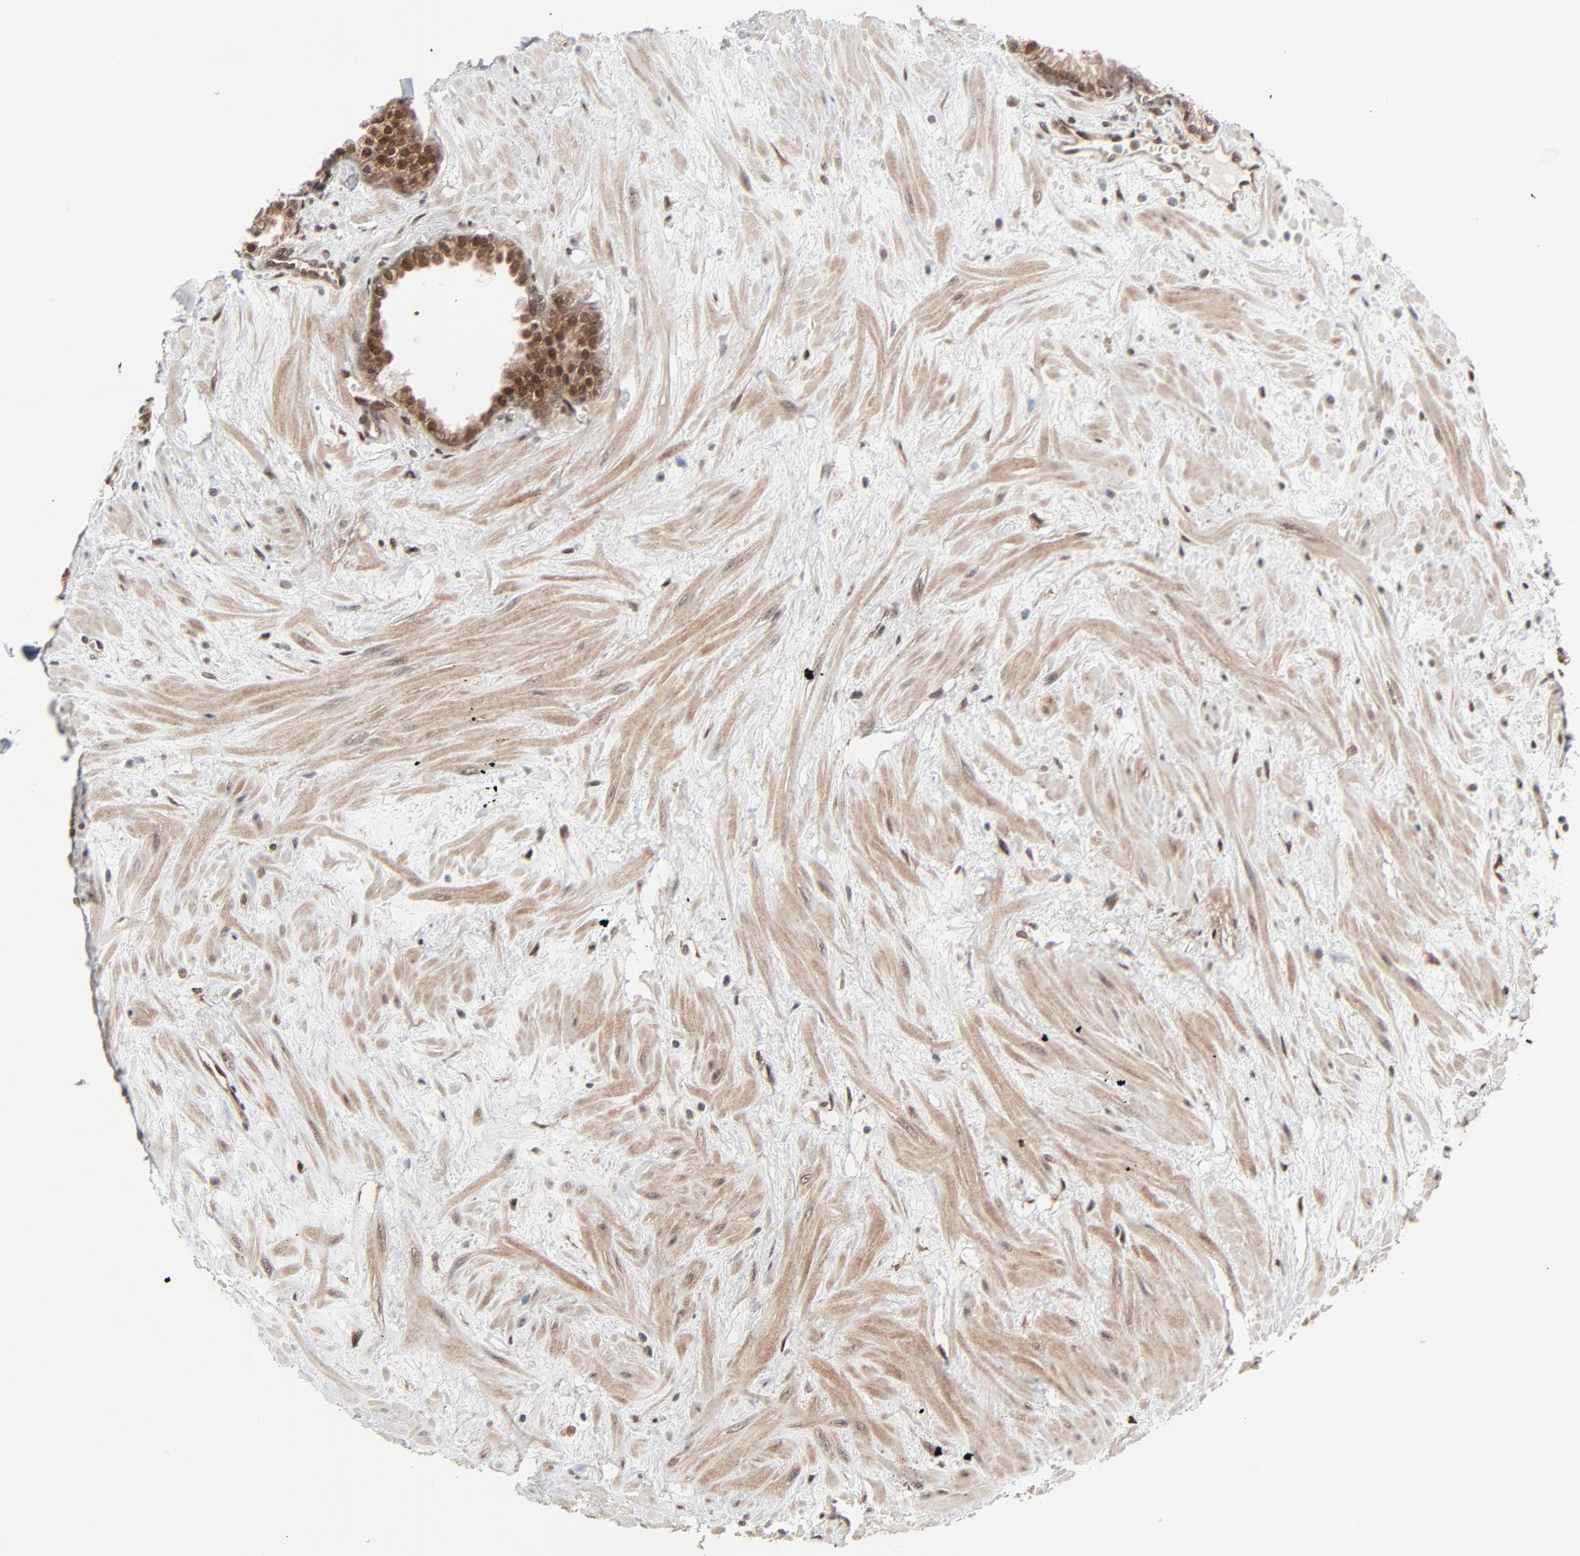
{"staining": {"intensity": "strong", "quantity": ">75%", "location": "cytoplasmic/membranous,nuclear"}, "tissue": "prostate", "cell_type": "Glandular cells", "image_type": "normal", "snomed": [{"axis": "morphology", "description": "Normal tissue, NOS"}, {"axis": "topography", "description": "Prostate"}], "caption": "Immunohistochemical staining of normal prostate displays strong cytoplasmic/membranous,nuclear protein positivity in about >75% of glandular cells. The staining was performed using DAB (3,3'-diaminobenzidine) to visualize the protein expression in brown, while the nuclei were stained in blue with hematoxylin (Magnification: 20x).", "gene": "AKT1", "patient": {"sex": "male", "age": 64}}